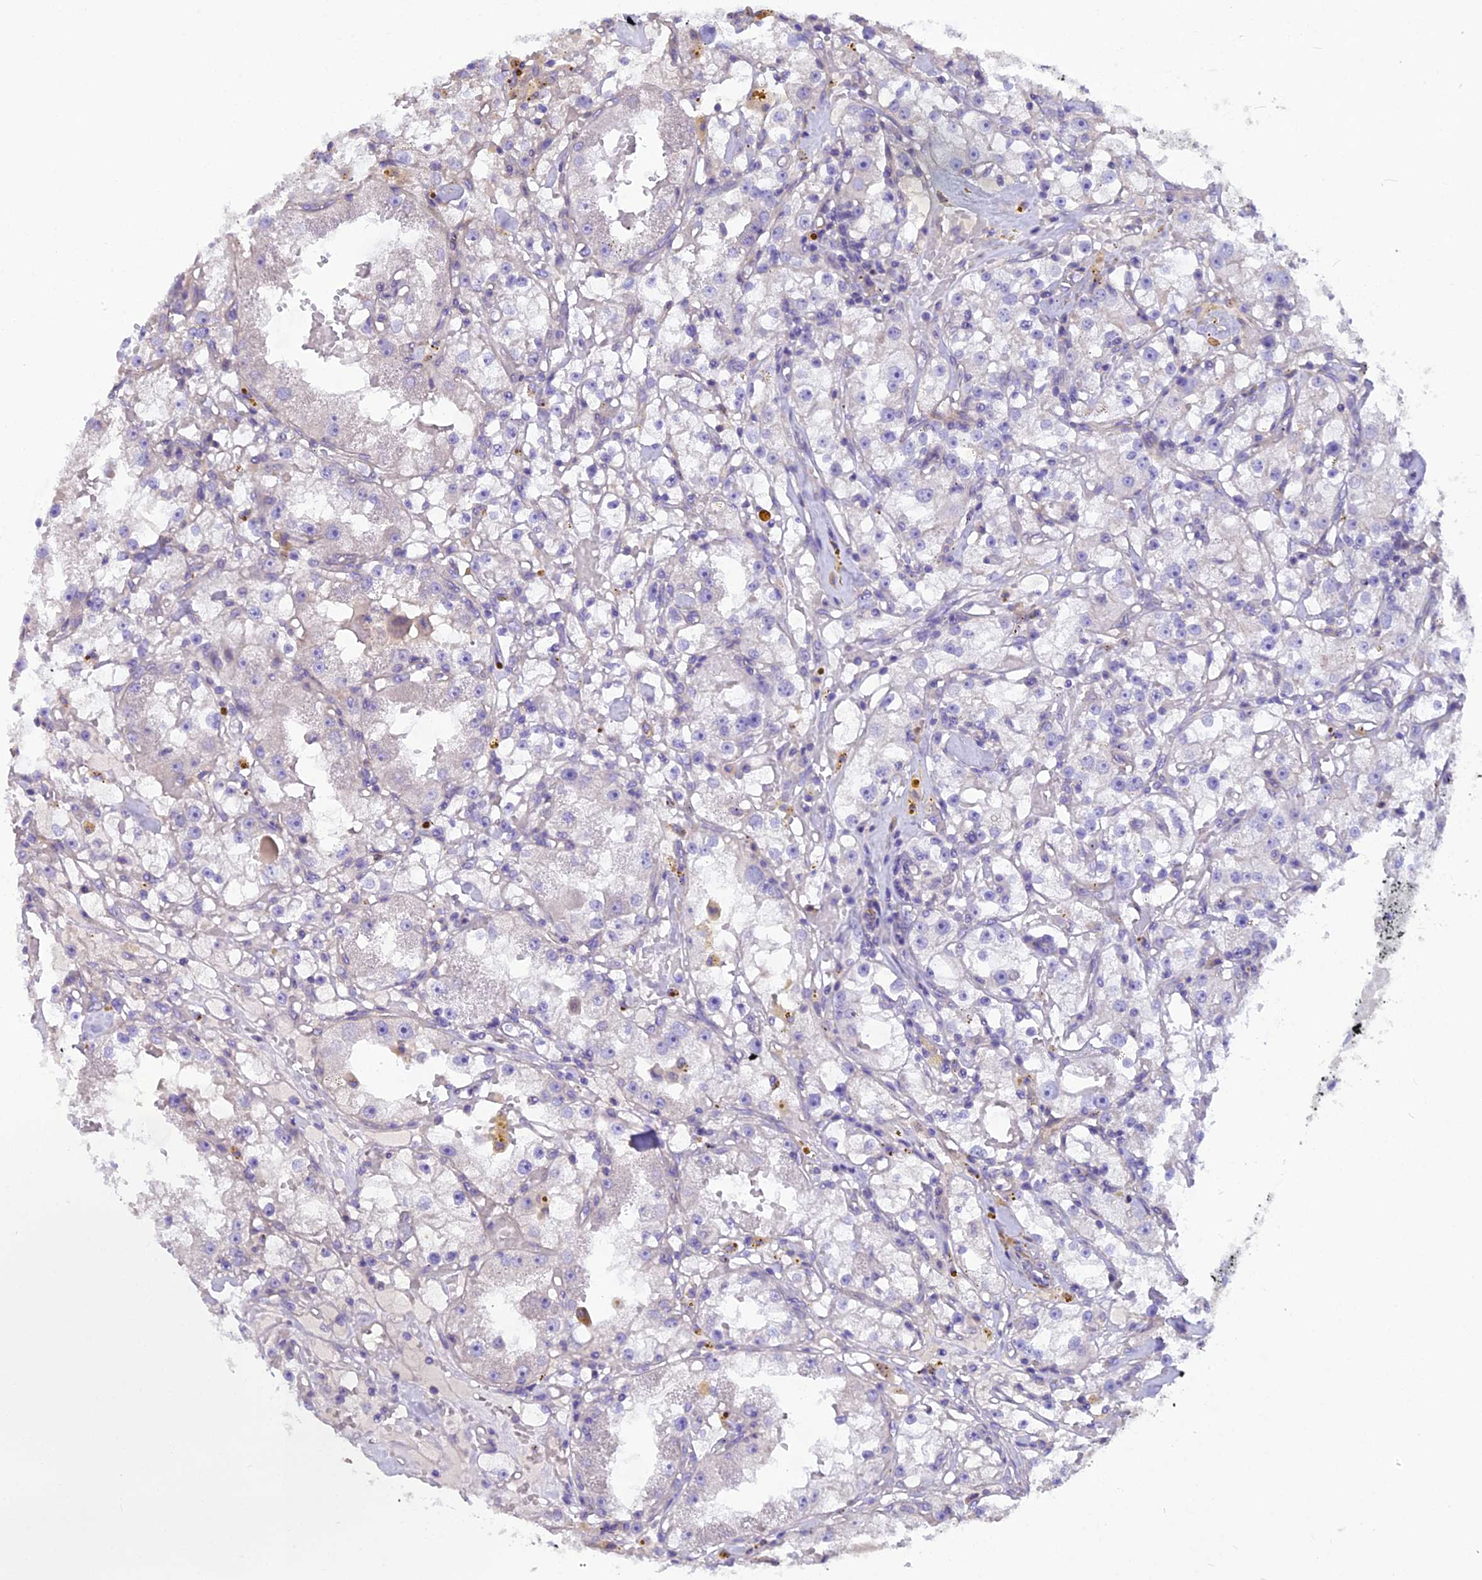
{"staining": {"intensity": "negative", "quantity": "none", "location": "none"}, "tissue": "renal cancer", "cell_type": "Tumor cells", "image_type": "cancer", "snomed": [{"axis": "morphology", "description": "Adenocarcinoma, NOS"}, {"axis": "topography", "description": "Kidney"}], "caption": "IHC of human adenocarcinoma (renal) exhibits no expression in tumor cells.", "gene": "ANO3", "patient": {"sex": "male", "age": 56}}